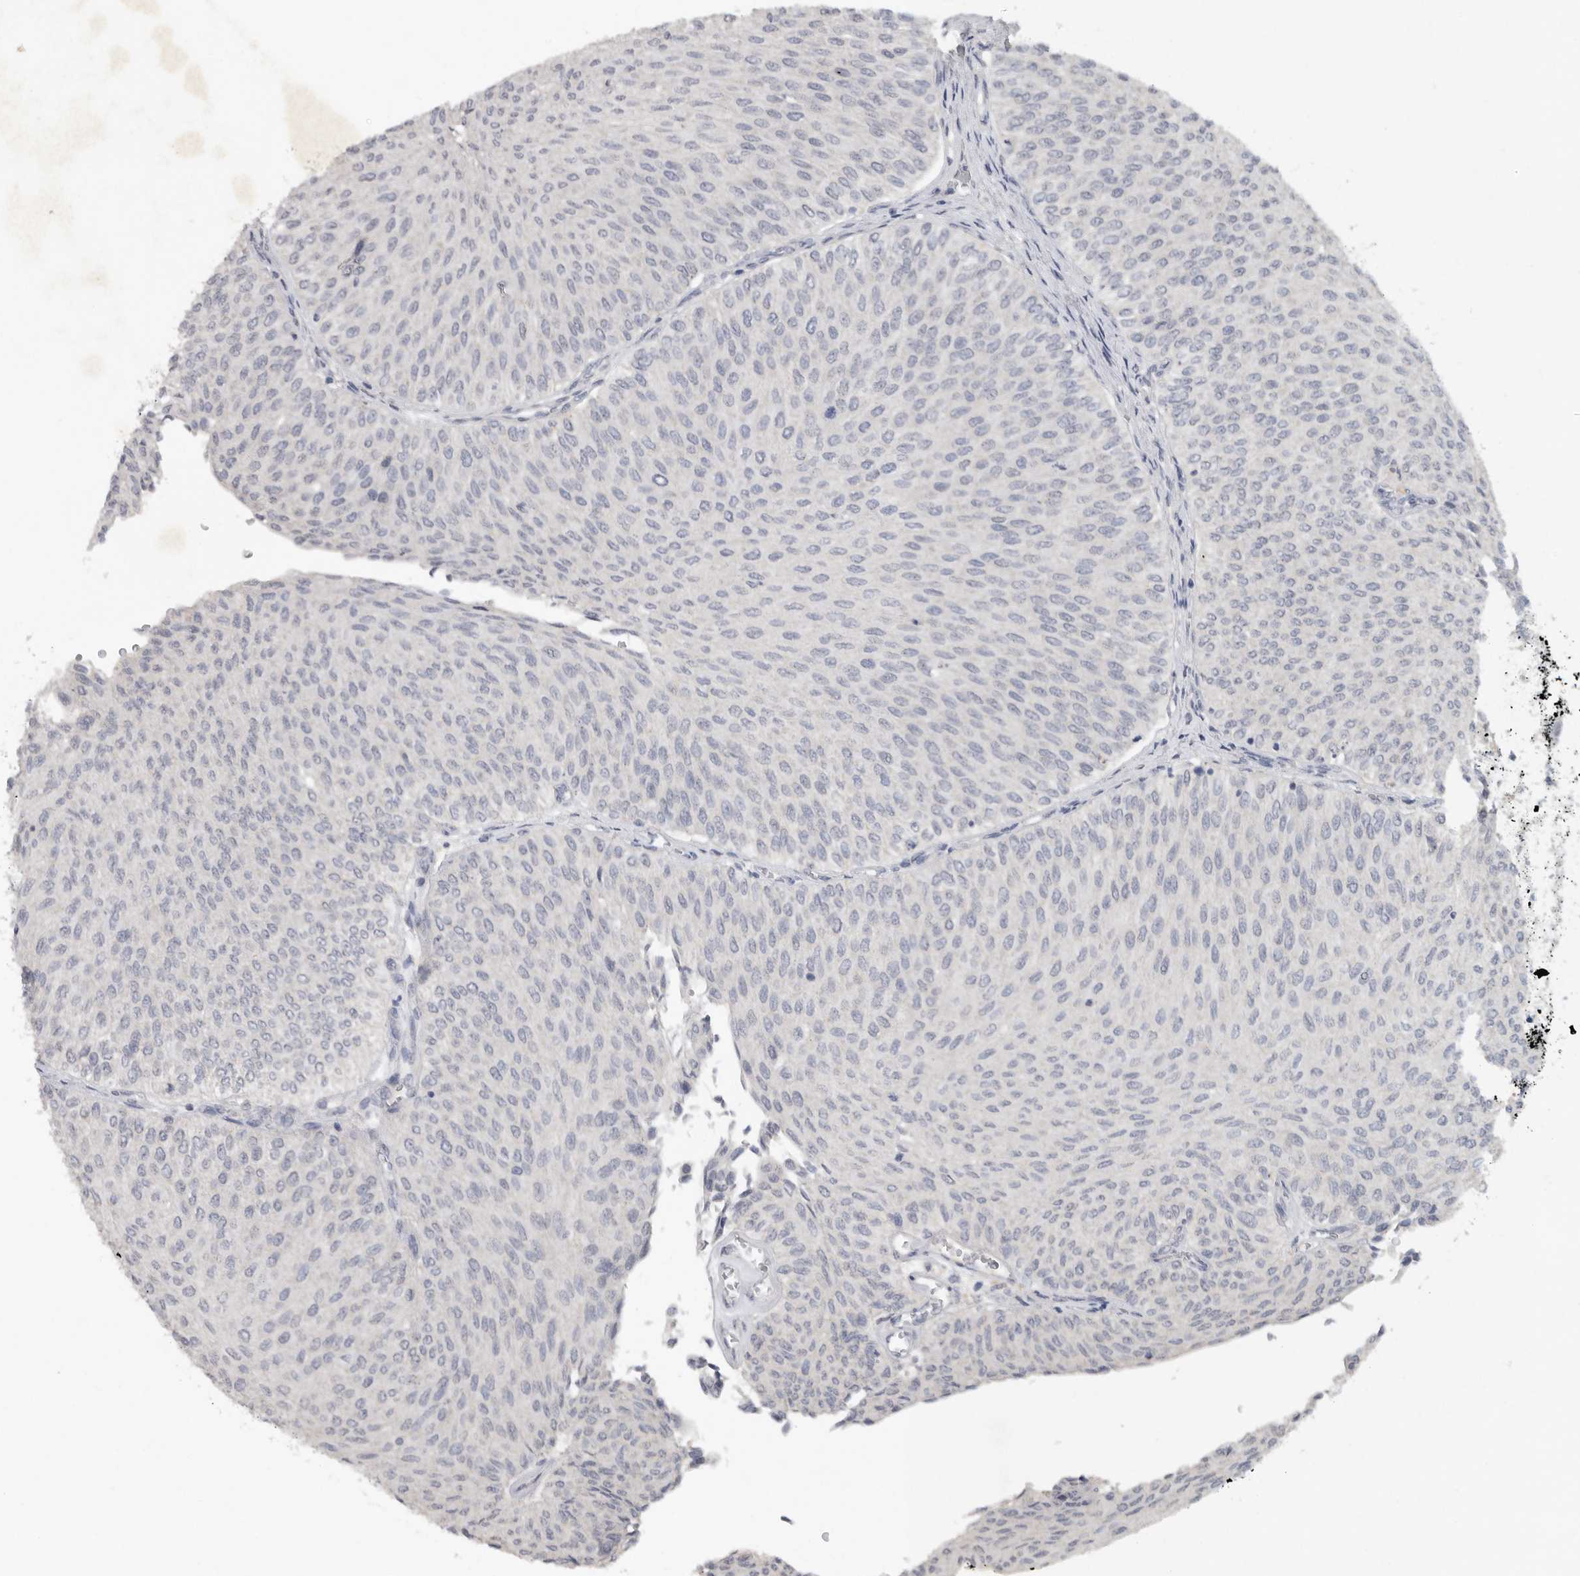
{"staining": {"intensity": "negative", "quantity": "none", "location": "none"}, "tissue": "urothelial cancer", "cell_type": "Tumor cells", "image_type": "cancer", "snomed": [{"axis": "morphology", "description": "Urothelial carcinoma, Low grade"}, {"axis": "topography", "description": "Urinary bladder"}], "caption": "DAB (3,3'-diaminobenzidine) immunohistochemical staining of urothelial cancer exhibits no significant expression in tumor cells.", "gene": "REG4", "patient": {"sex": "male", "age": 78}}